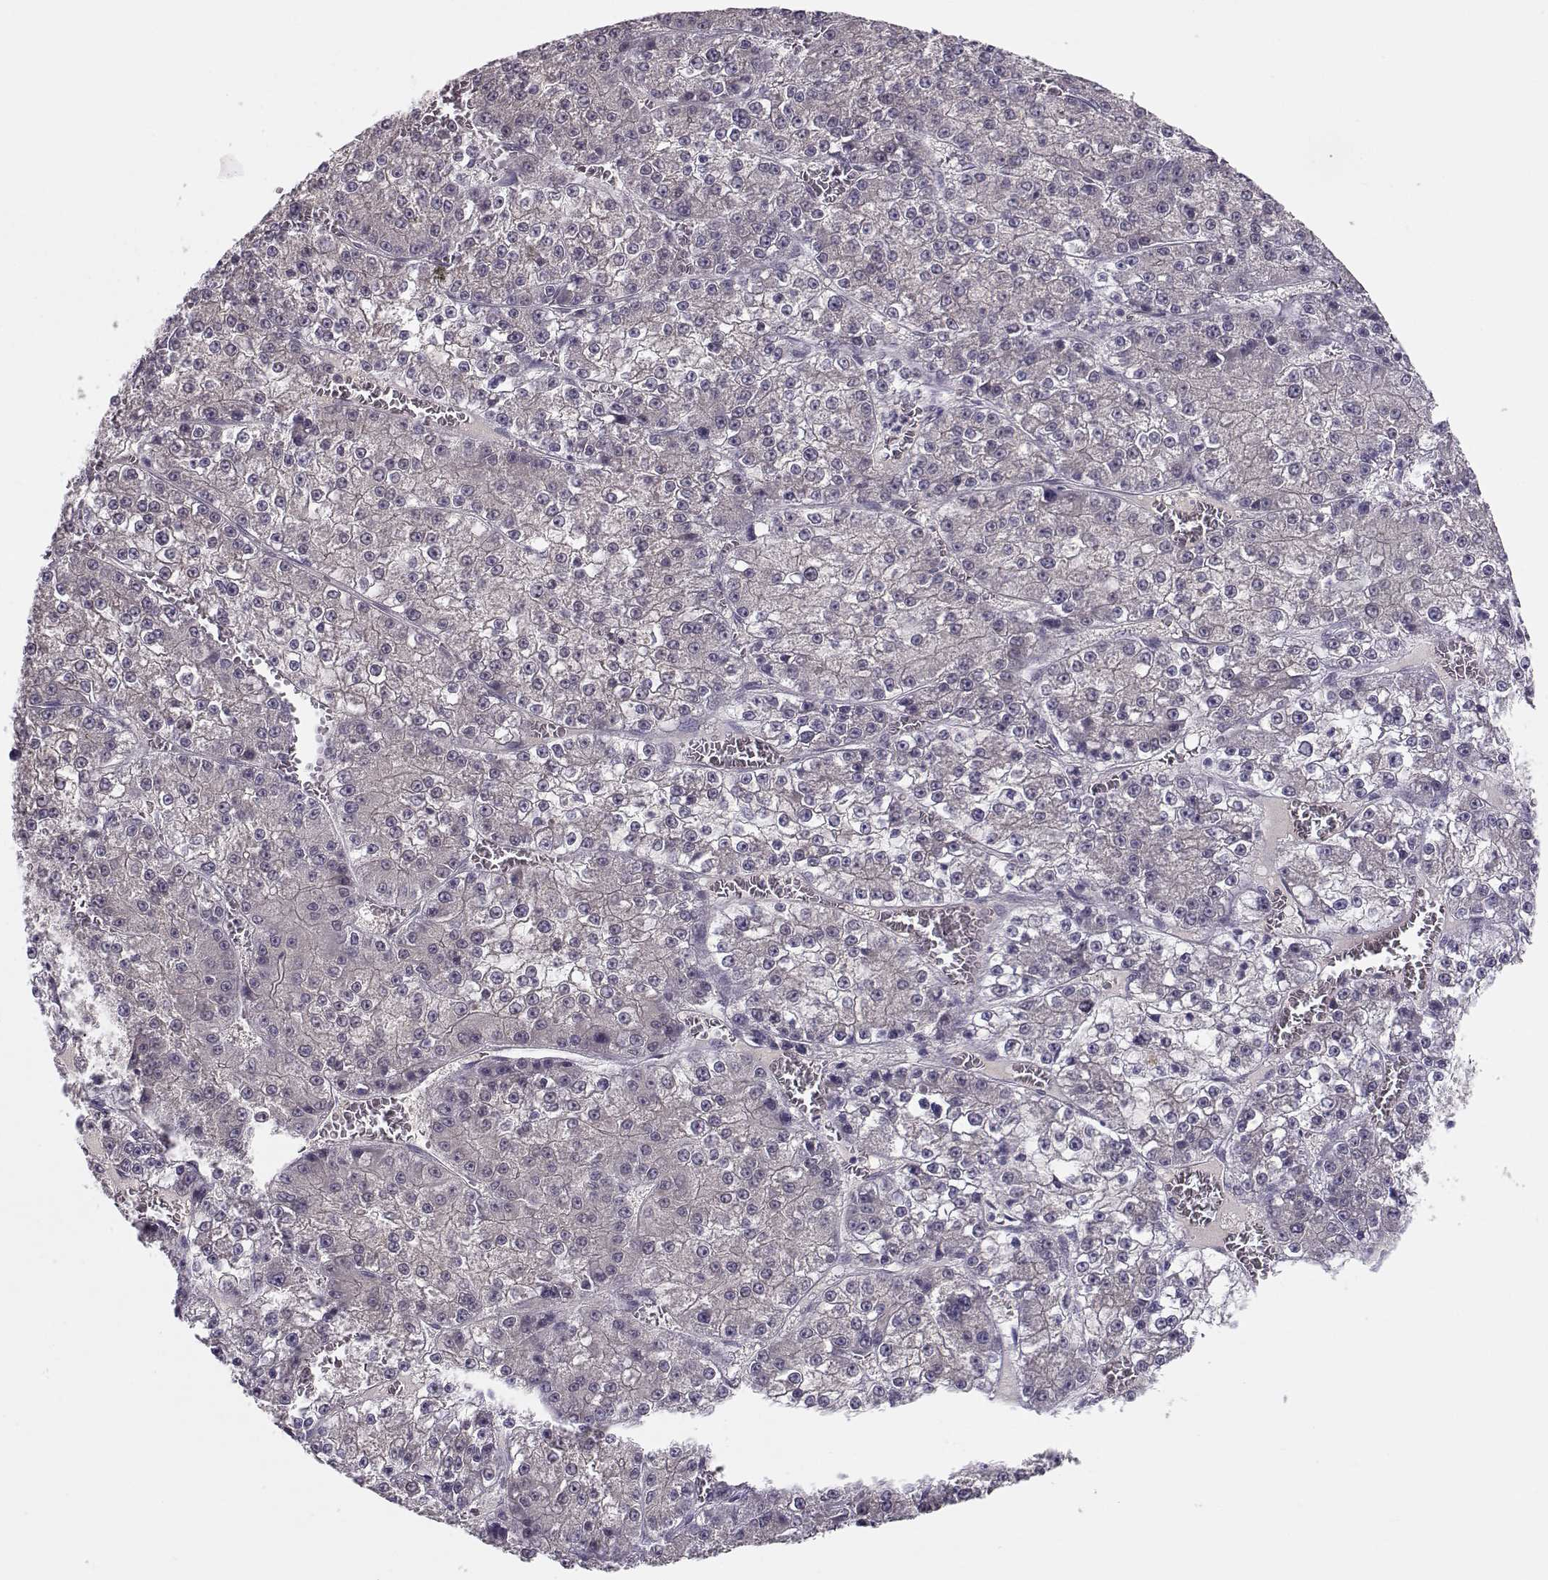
{"staining": {"intensity": "negative", "quantity": "none", "location": "none"}, "tissue": "liver cancer", "cell_type": "Tumor cells", "image_type": "cancer", "snomed": [{"axis": "morphology", "description": "Carcinoma, Hepatocellular, NOS"}, {"axis": "topography", "description": "Liver"}], "caption": "Tumor cells are negative for brown protein staining in liver hepatocellular carcinoma.", "gene": "C16orf86", "patient": {"sex": "female", "age": 73}}